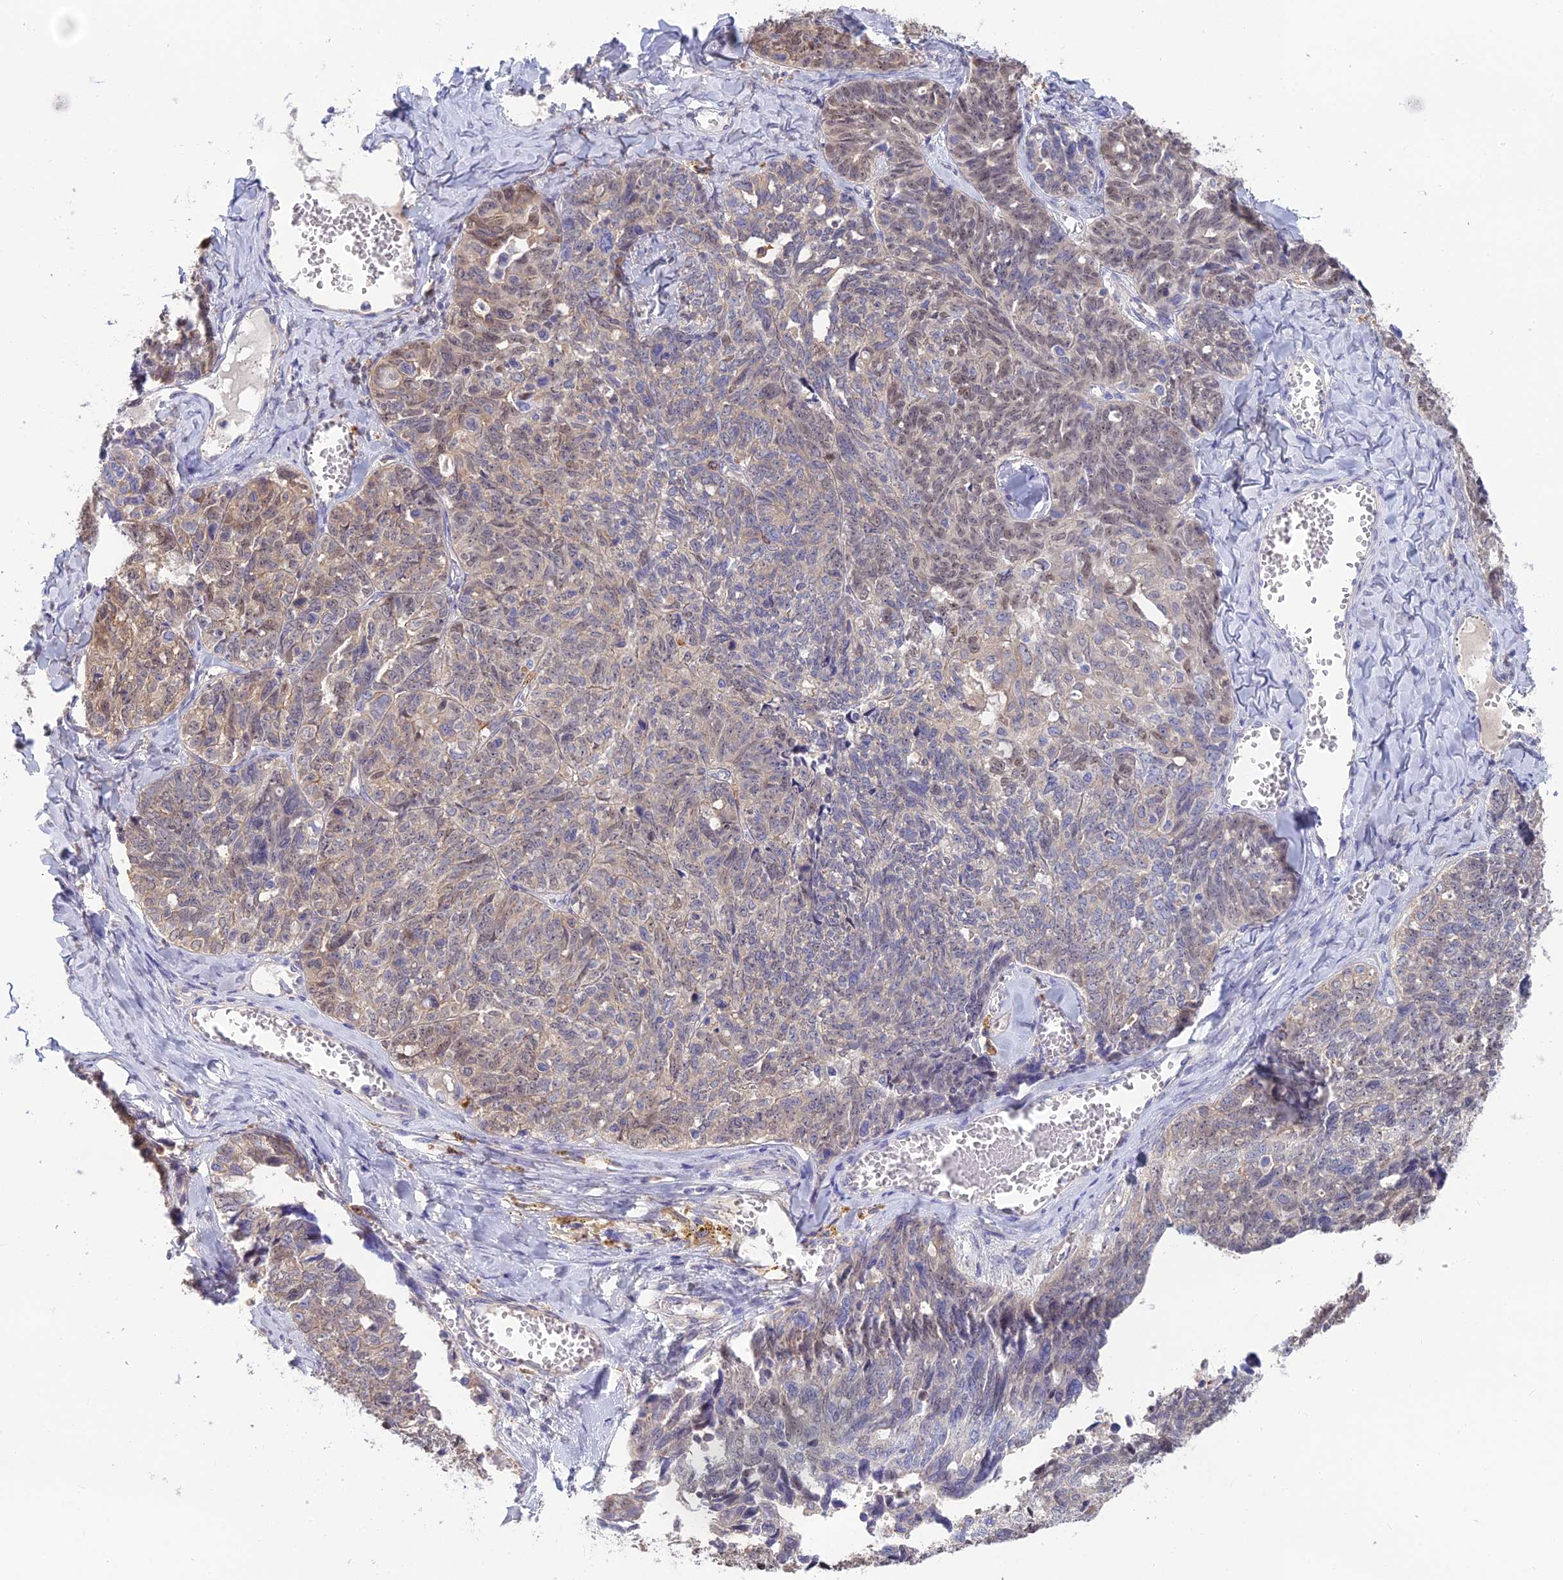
{"staining": {"intensity": "weak", "quantity": "25%-75%", "location": "cytoplasmic/membranous"}, "tissue": "ovarian cancer", "cell_type": "Tumor cells", "image_type": "cancer", "snomed": [{"axis": "morphology", "description": "Cystadenocarcinoma, serous, NOS"}, {"axis": "topography", "description": "Ovary"}], "caption": "Ovarian cancer (serous cystadenocarcinoma) stained with a protein marker displays weak staining in tumor cells.", "gene": "SNAP91", "patient": {"sex": "female", "age": 79}}